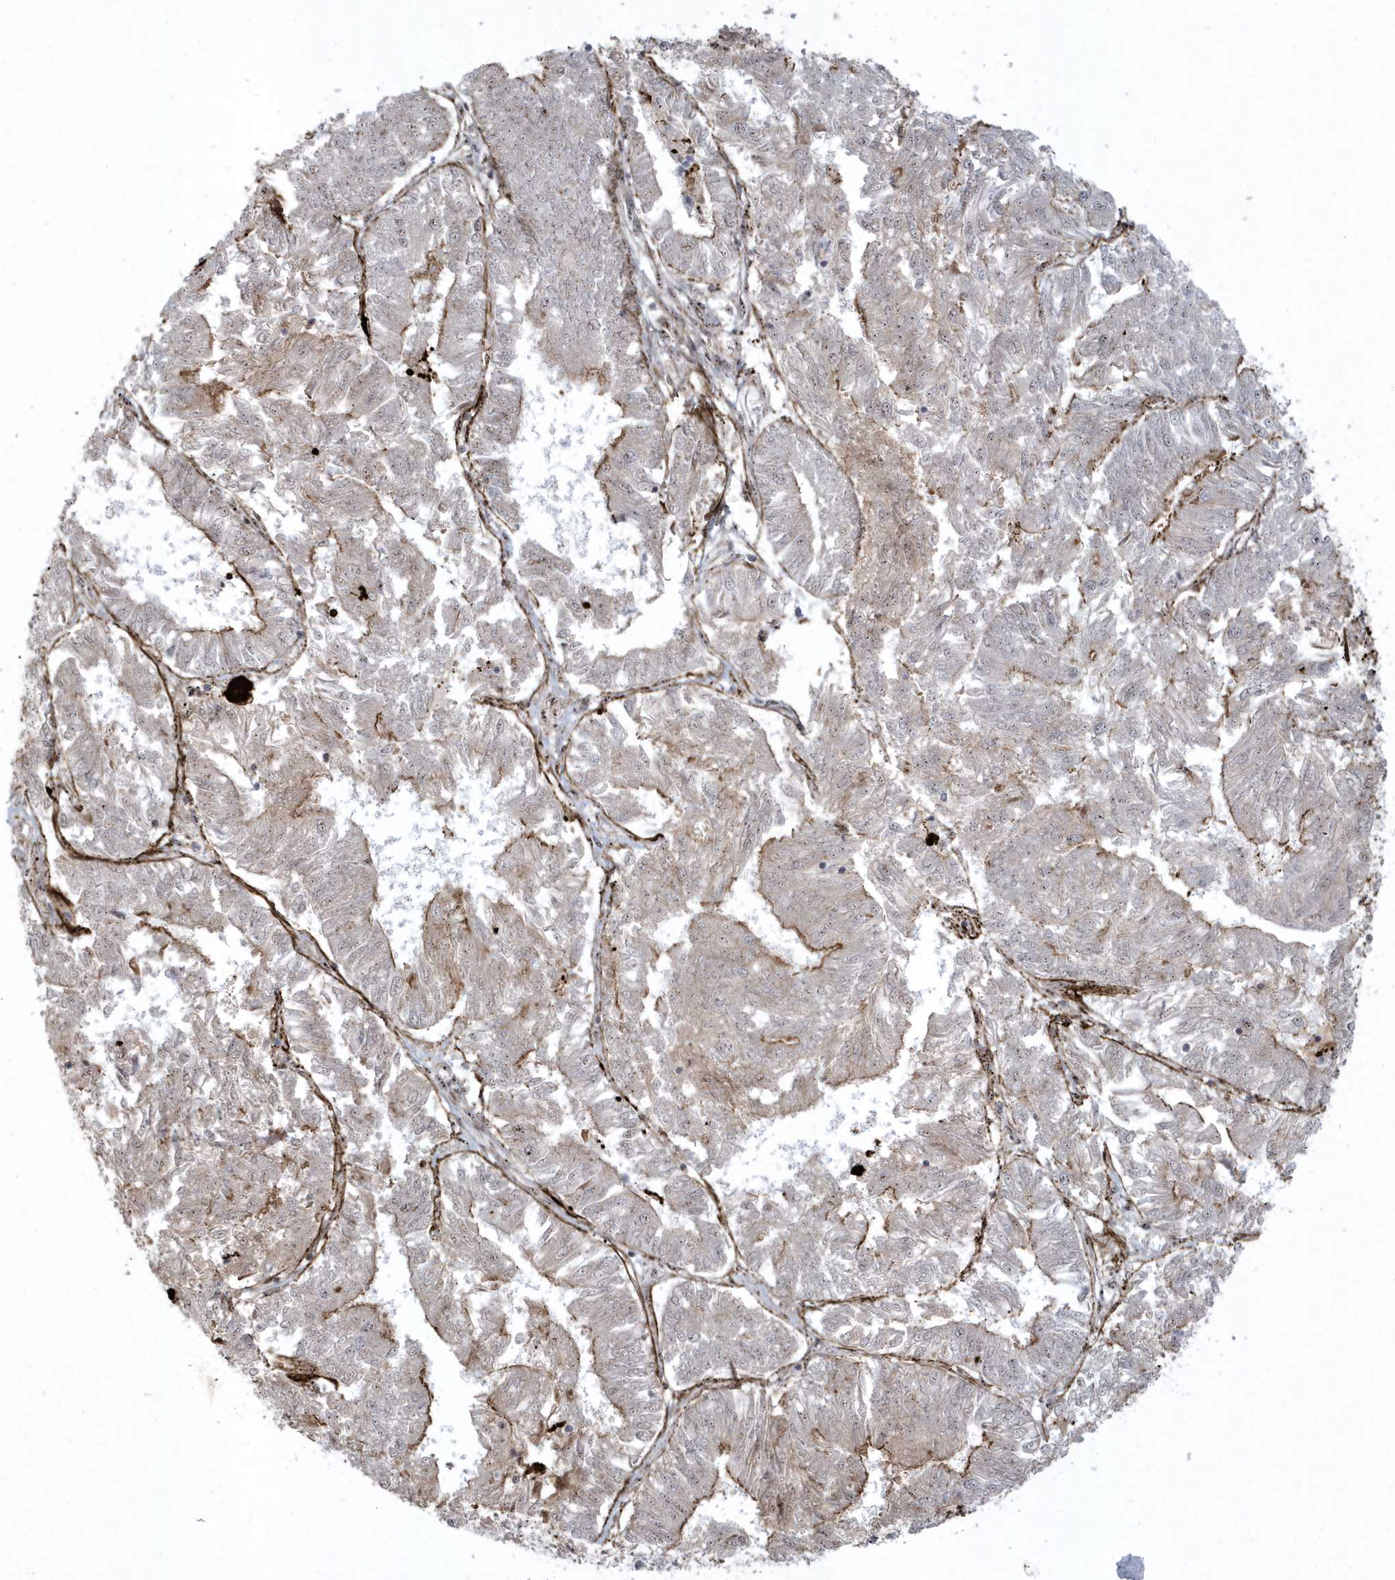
{"staining": {"intensity": "moderate", "quantity": "<25%", "location": "cytoplasmic/membranous"}, "tissue": "endometrial cancer", "cell_type": "Tumor cells", "image_type": "cancer", "snomed": [{"axis": "morphology", "description": "Adenocarcinoma, NOS"}, {"axis": "topography", "description": "Endometrium"}], "caption": "A photomicrograph of endometrial adenocarcinoma stained for a protein exhibits moderate cytoplasmic/membranous brown staining in tumor cells. Nuclei are stained in blue.", "gene": "MASP2", "patient": {"sex": "female", "age": 58}}